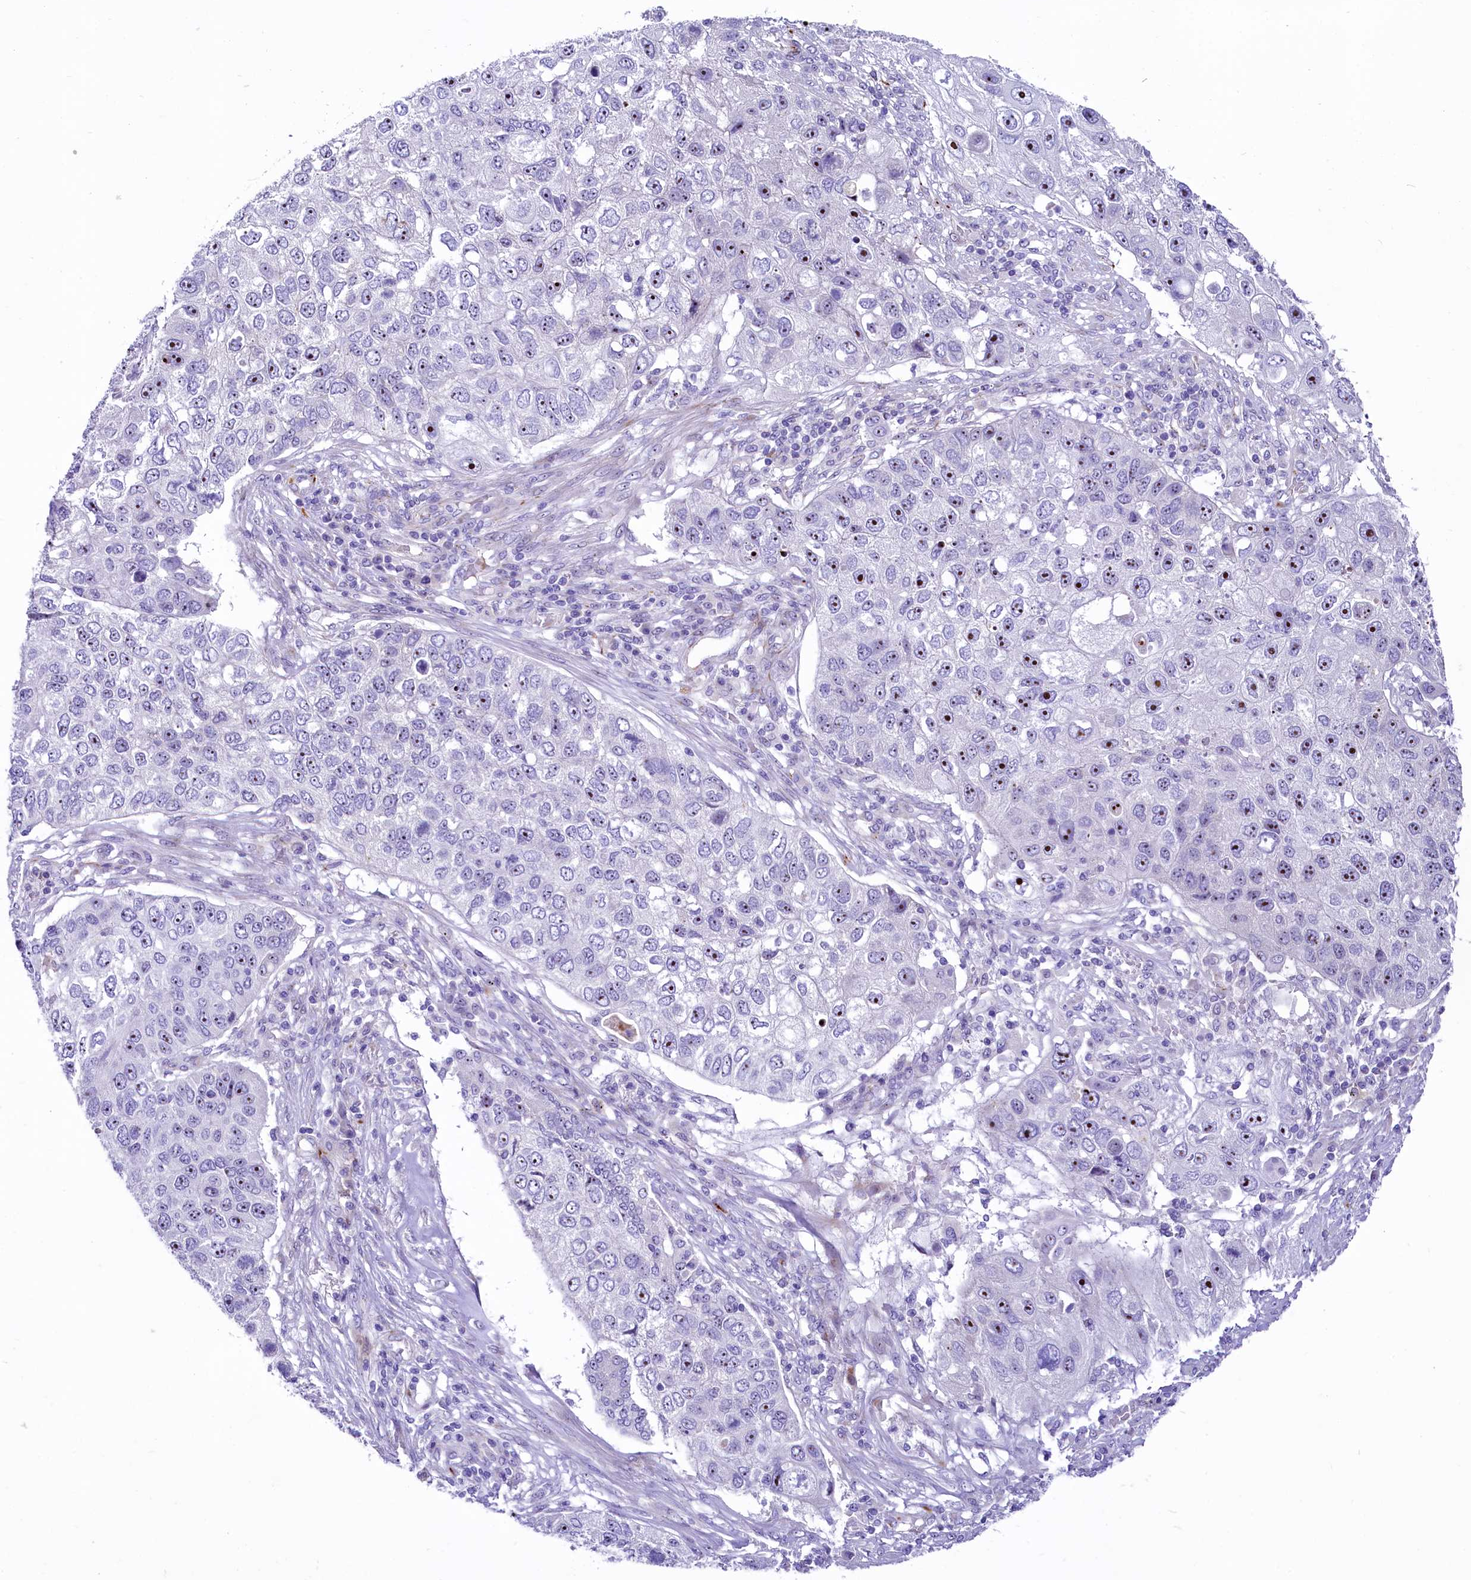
{"staining": {"intensity": "moderate", "quantity": "25%-75%", "location": "nuclear"}, "tissue": "lung cancer", "cell_type": "Tumor cells", "image_type": "cancer", "snomed": [{"axis": "morphology", "description": "Squamous cell carcinoma, NOS"}, {"axis": "topography", "description": "Lung"}], "caption": "Moderate nuclear positivity for a protein is identified in about 25%-75% of tumor cells of lung cancer (squamous cell carcinoma) using IHC.", "gene": "SH3TC2", "patient": {"sex": "male", "age": 61}}